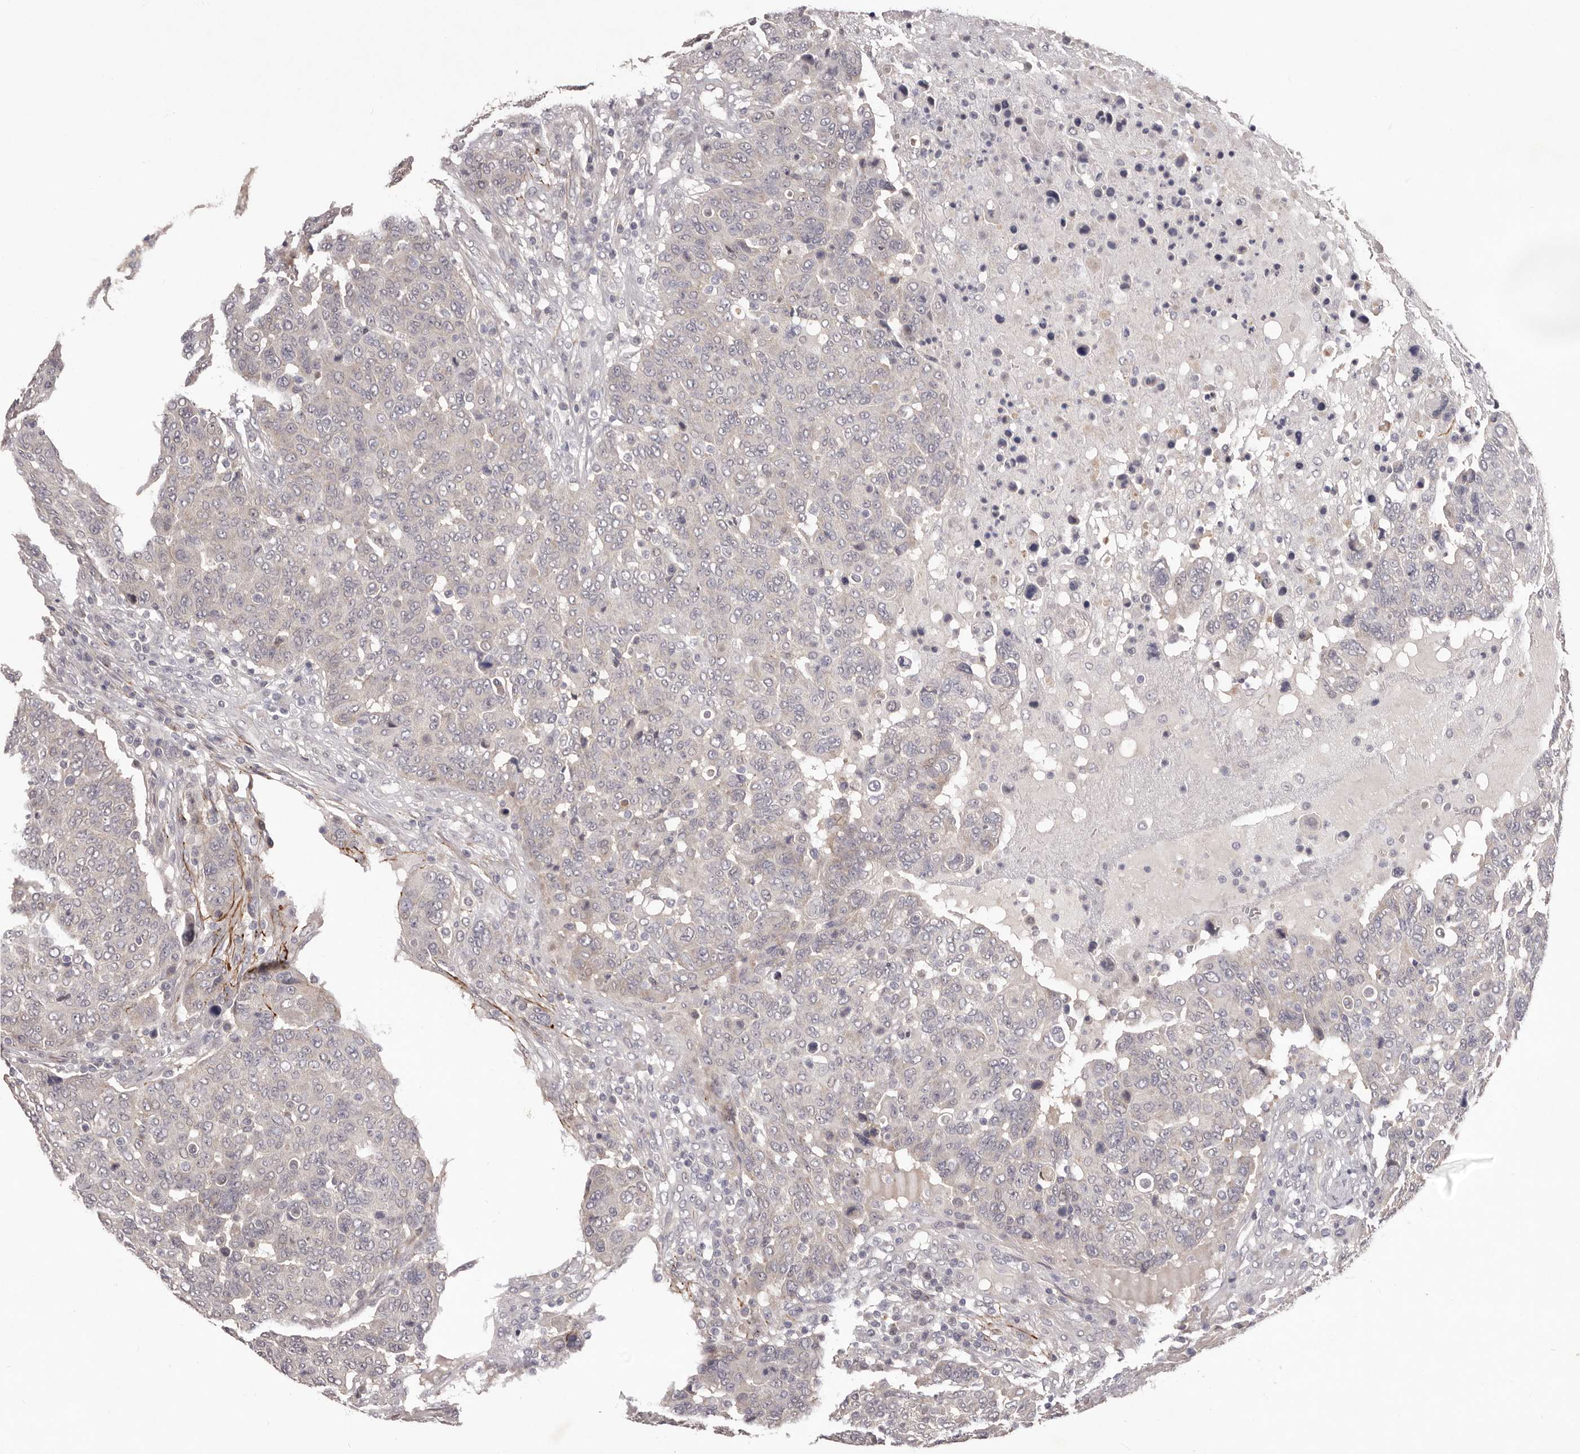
{"staining": {"intensity": "negative", "quantity": "none", "location": "none"}, "tissue": "breast cancer", "cell_type": "Tumor cells", "image_type": "cancer", "snomed": [{"axis": "morphology", "description": "Duct carcinoma"}, {"axis": "topography", "description": "Breast"}], "caption": "Protein analysis of intraductal carcinoma (breast) shows no significant positivity in tumor cells. (Stains: DAB immunohistochemistry with hematoxylin counter stain, Microscopy: brightfield microscopy at high magnification).", "gene": "HBS1L", "patient": {"sex": "female", "age": 37}}